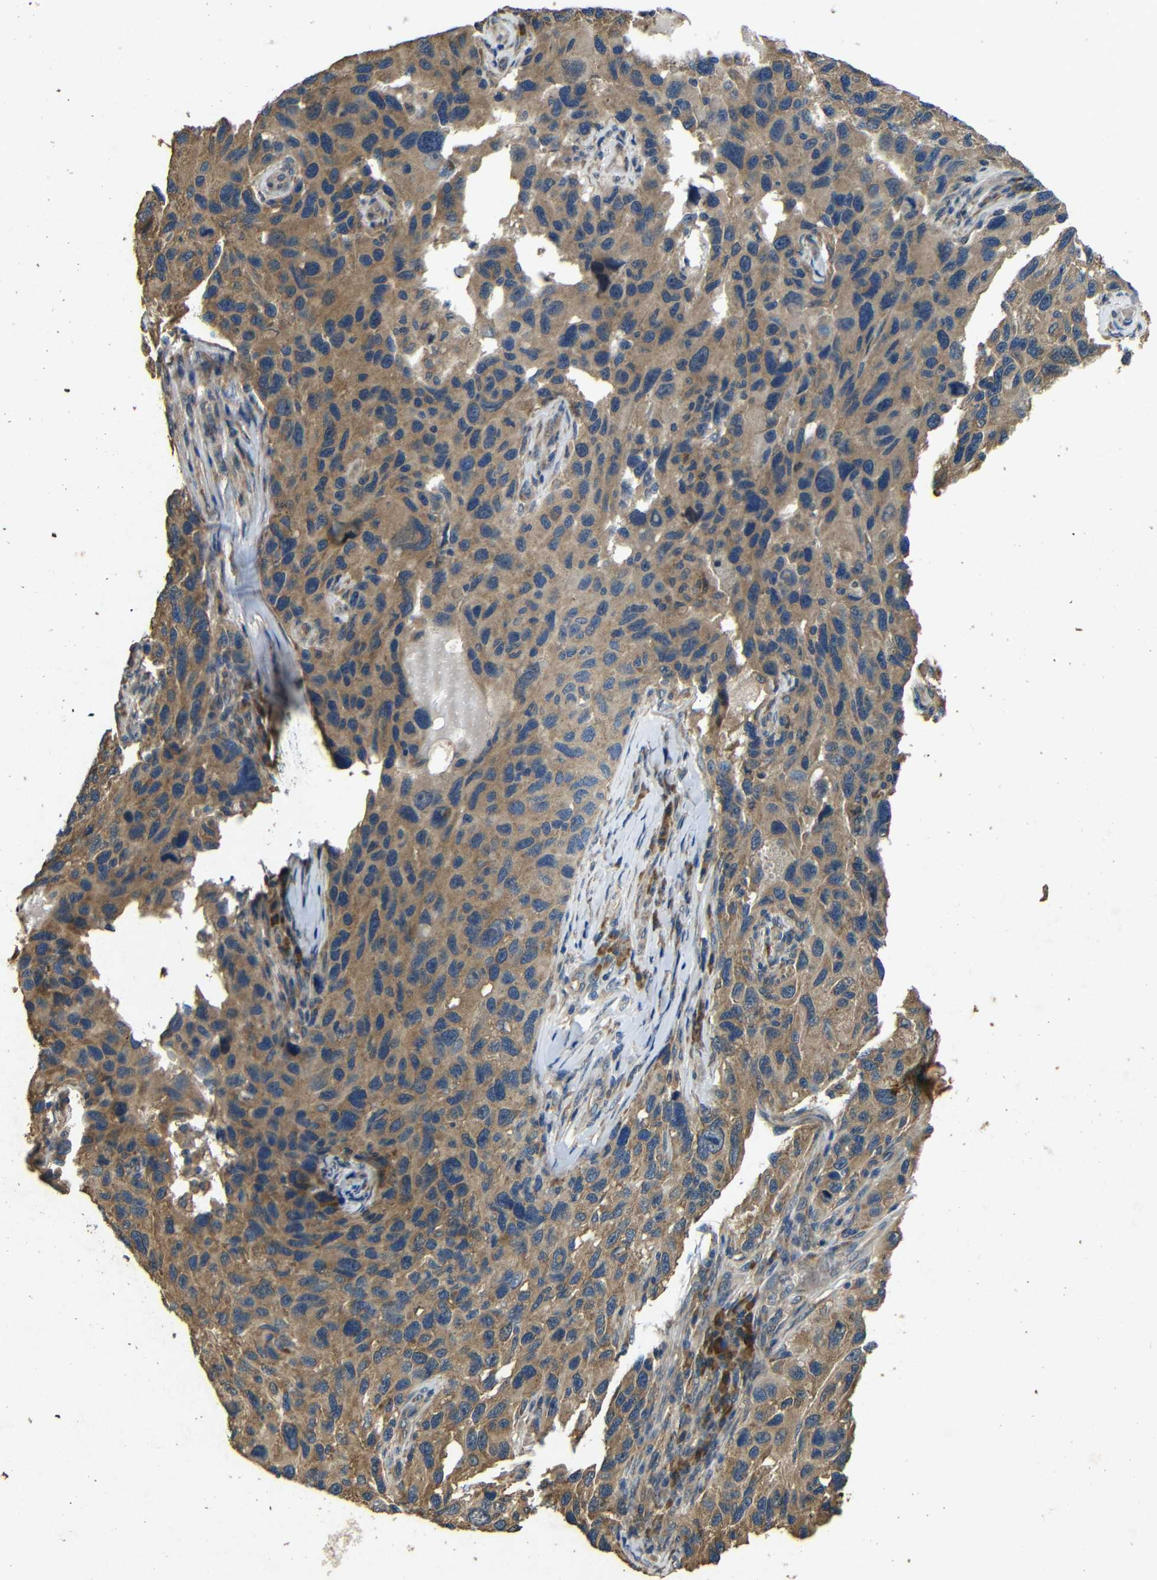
{"staining": {"intensity": "moderate", "quantity": ">75%", "location": "cytoplasmic/membranous"}, "tissue": "melanoma", "cell_type": "Tumor cells", "image_type": "cancer", "snomed": [{"axis": "morphology", "description": "Malignant melanoma, NOS"}, {"axis": "topography", "description": "Skin"}], "caption": "About >75% of tumor cells in melanoma exhibit moderate cytoplasmic/membranous protein positivity as visualized by brown immunohistochemical staining.", "gene": "BNIP3", "patient": {"sex": "male", "age": 53}}